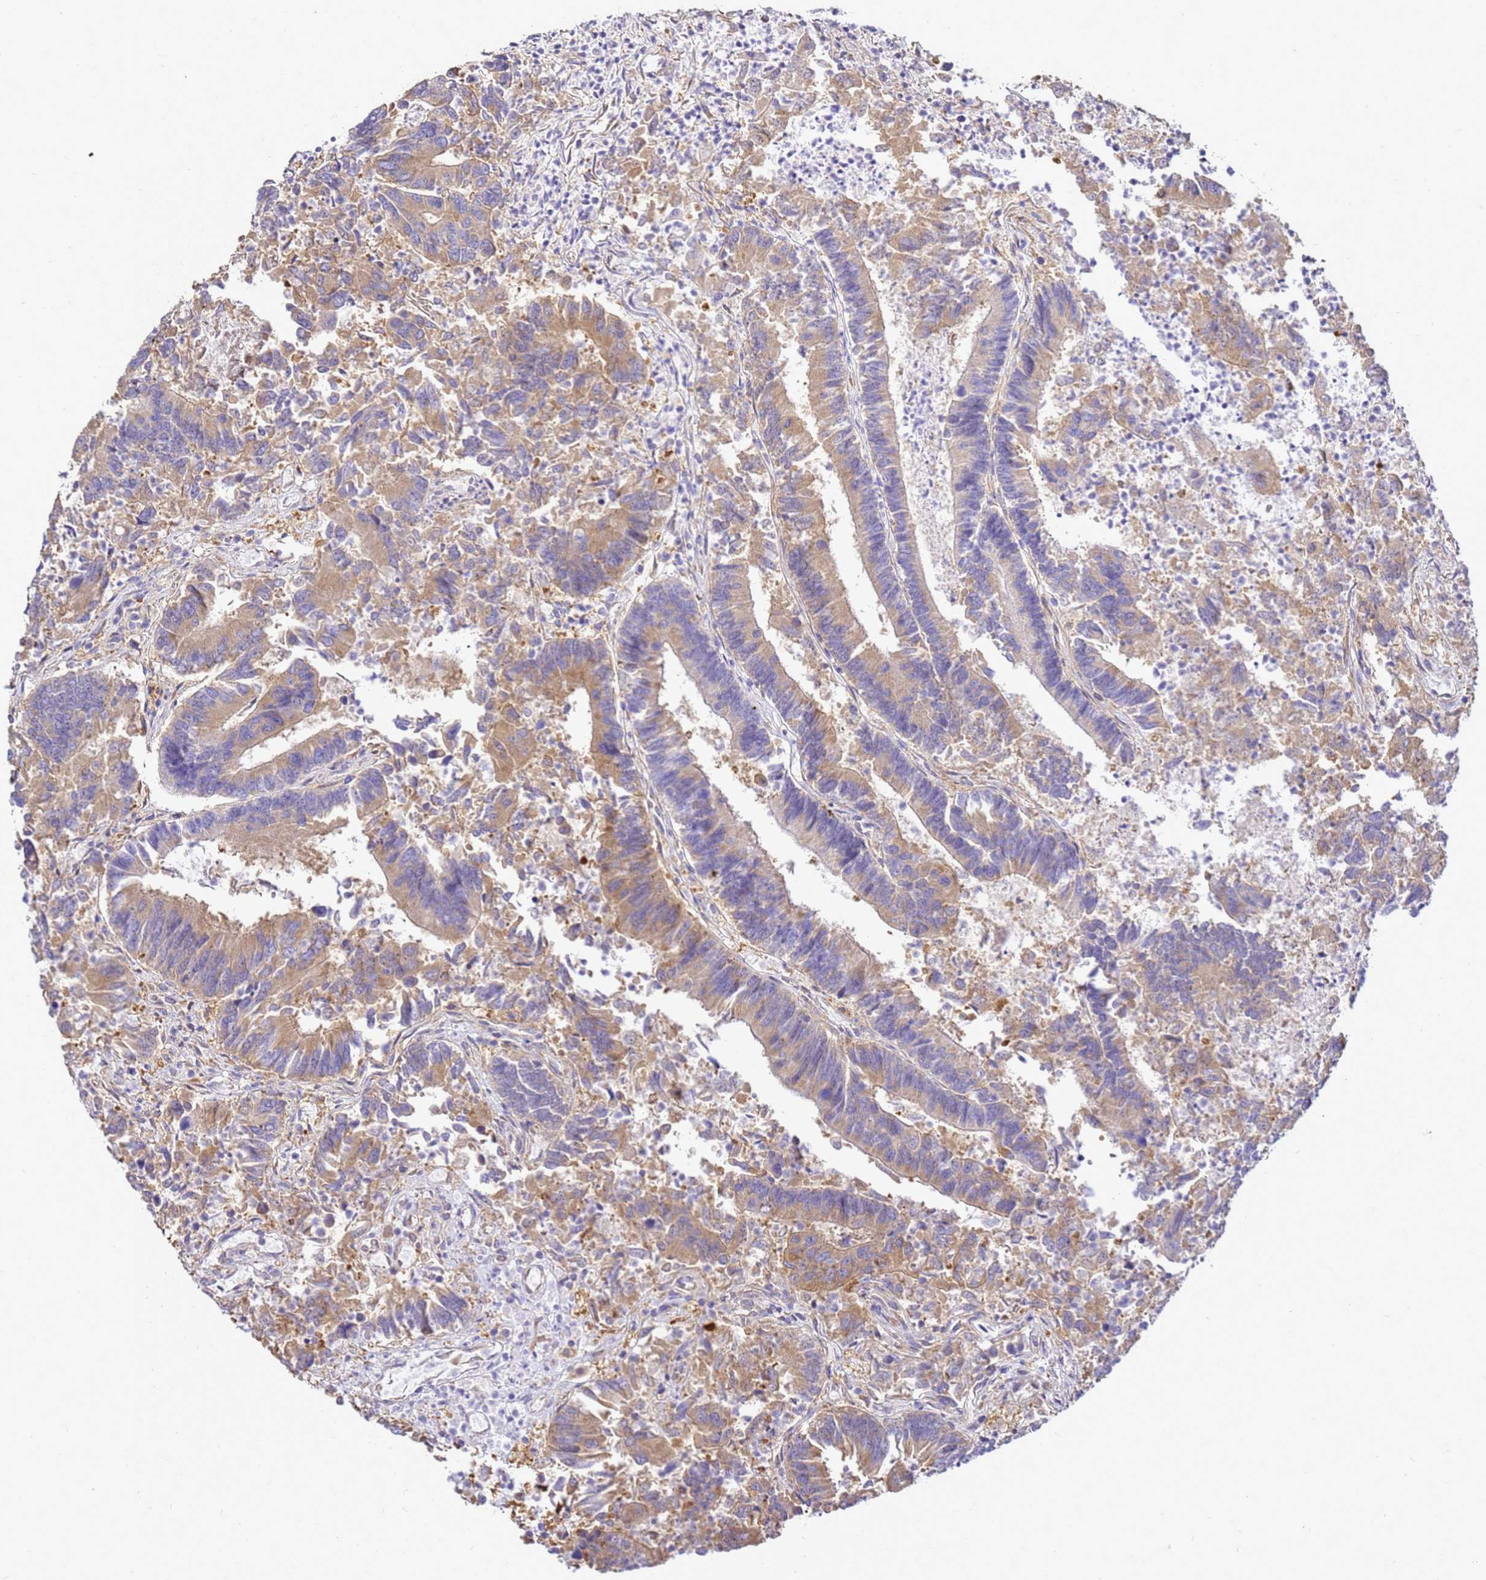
{"staining": {"intensity": "moderate", "quantity": ">75%", "location": "cytoplasmic/membranous"}, "tissue": "colorectal cancer", "cell_type": "Tumor cells", "image_type": "cancer", "snomed": [{"axis": "morphology", "description": "Adenocarcinoma, NOS"}, {"axis": "topography", "description": "Colon"}], "caption": "A high-resolution micrograph shows immunohistochemistry (IHC) staining of colorectal adenocarcinoma, which demonstrates moderate cytoplasmic/membranous positivity in approximately >75% of tumor cells. Immunohistochemistry stains the protein of interest in brown and the nuclei are stained blue.", "gene": "NARS1", "patient": {"sex": "female", "age": 67}}